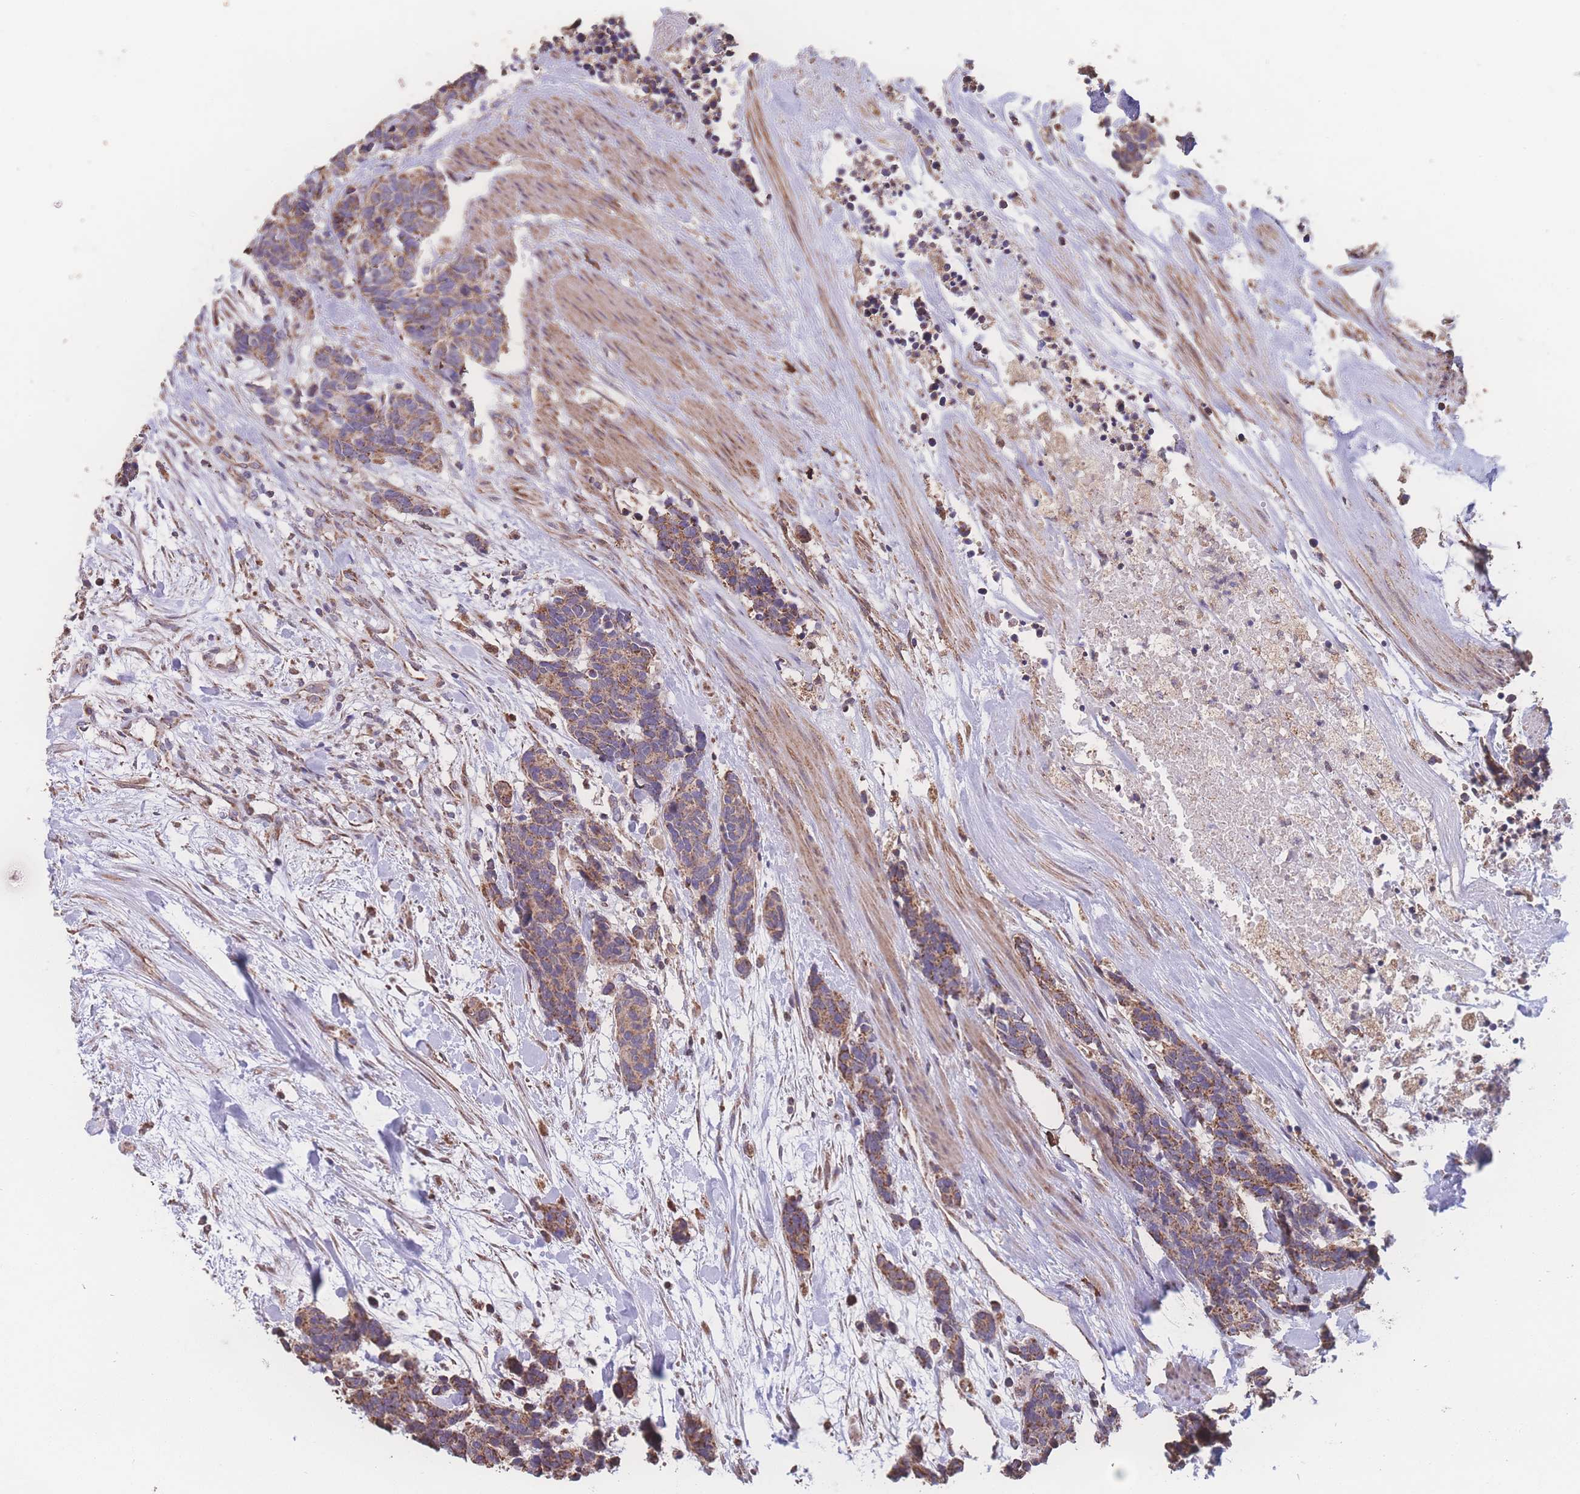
{"staining": {"intensity": "moderate", "quantity": "25%-75%", "location": "cytoplasmic/membranous"}, "tissue": "carcinoid", "cell_type": "Tumor cells", "image_type": "cancer", "snomed": [{"axis": "morphology", "description": "Carcinoma, NOS"}, {"axis": "morphology", "description": "Carcinoid, malignant, NOS"}, {"axis": "topography", "description": "Prostate"}], "caption": "Immunohistochemistry (IHC) photomicrograph of neoplastic tissue: carcinoma stained using immunohistochemistry displays medium levels of moderate protein expression localized specifically in the cytoplasmic/membranous of tumor cells, appearing as a cytoplasmic/membranous brown color.", "gene": "SGSM3", "patient": {"sex": "male", "age": 57}}